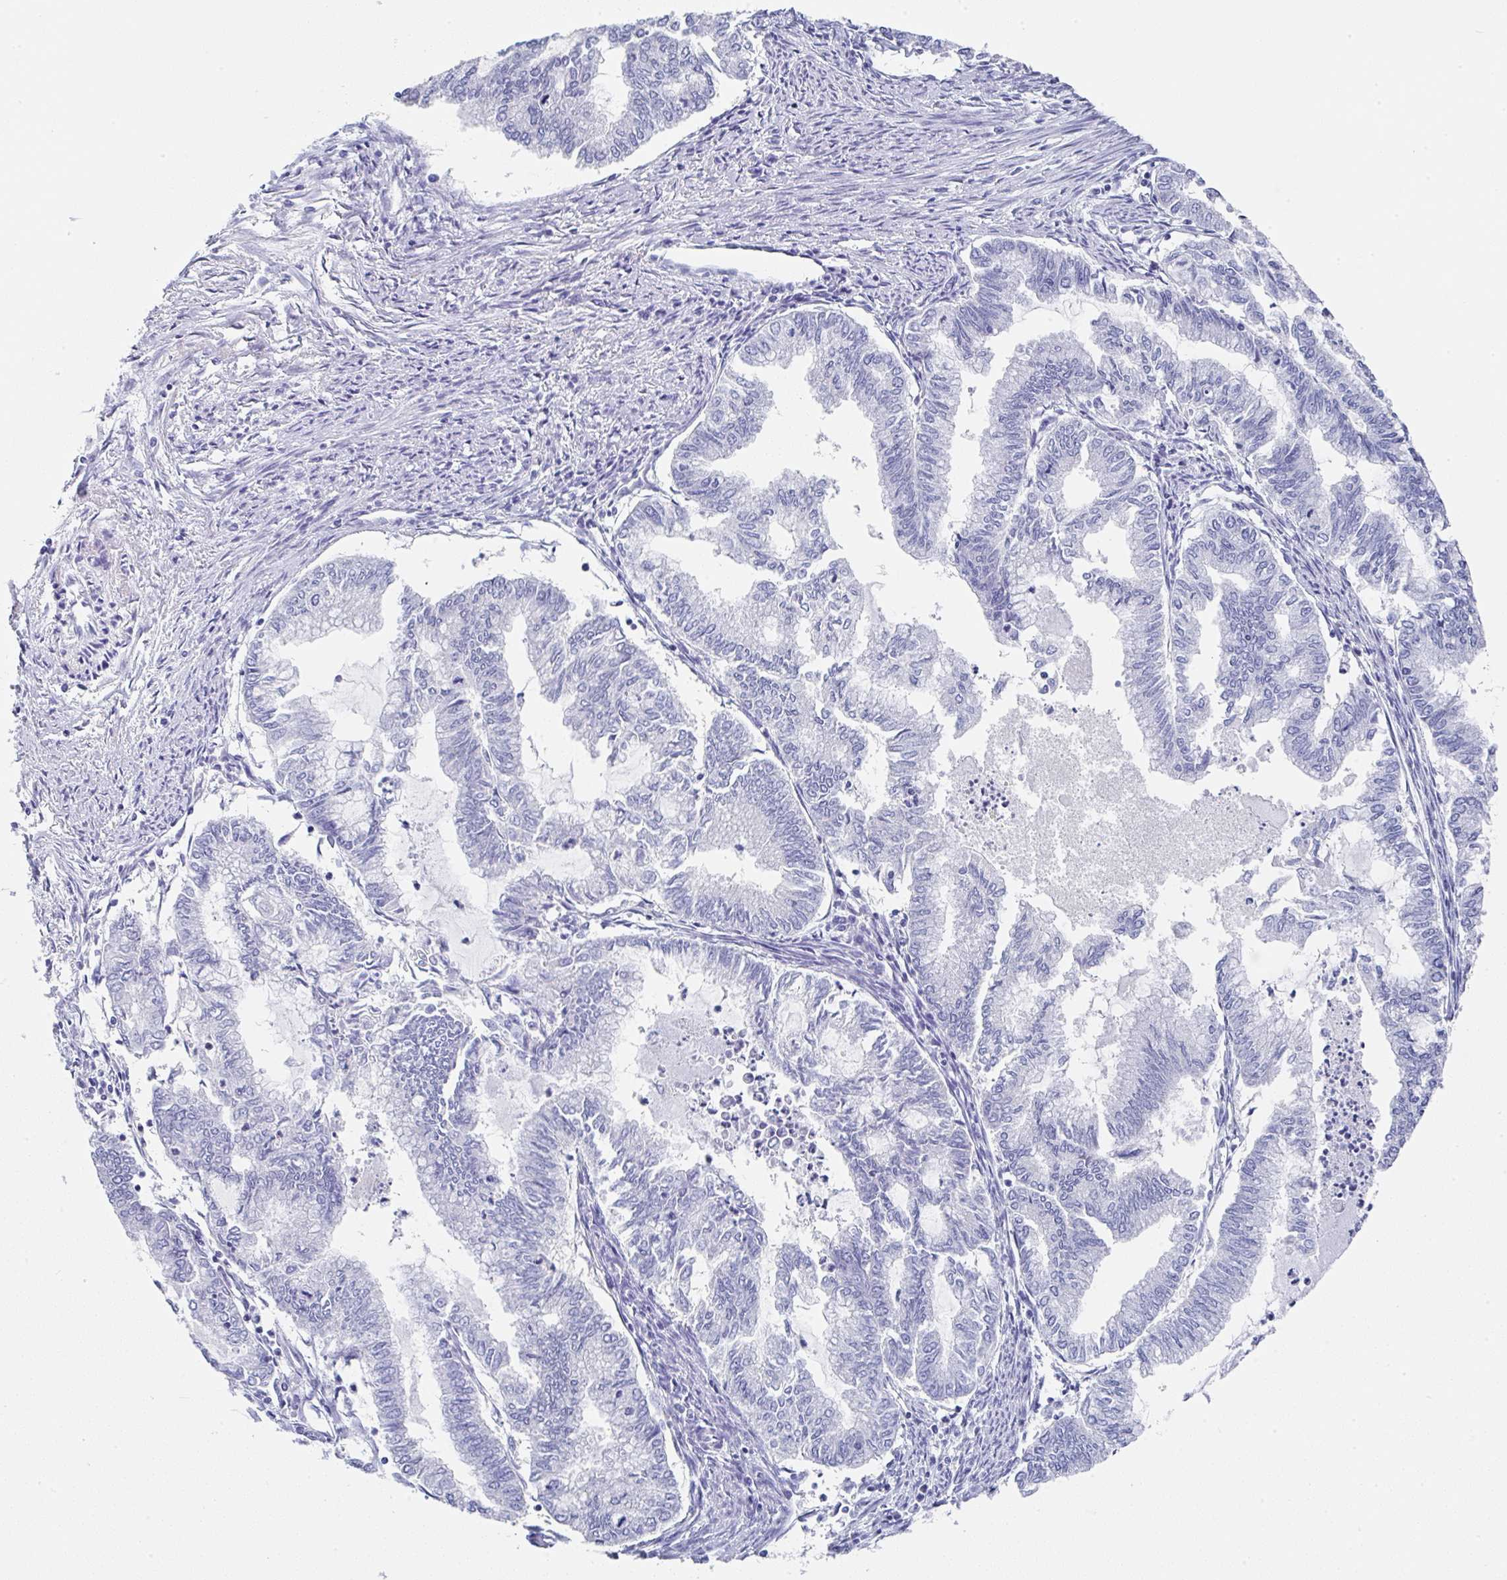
{"staining": {"intensity": "negative", "quantity": "none", "location": "none"}, "tissue": "endometrial cancer", "cell_type": "Tumor cells", "image_type": "cancer", "snomed": [{"axis": "morphology", "description": "Adenocarcinoma, NOS"}, {"axis": "topography", "description": "Endometrium"}], "caption": "Tumor cells are negative for brown protein staining in adenocarcinoma (endometrial).", "gene": "TNFRSF8", "patient": {"sex": "female", "age": 79}}